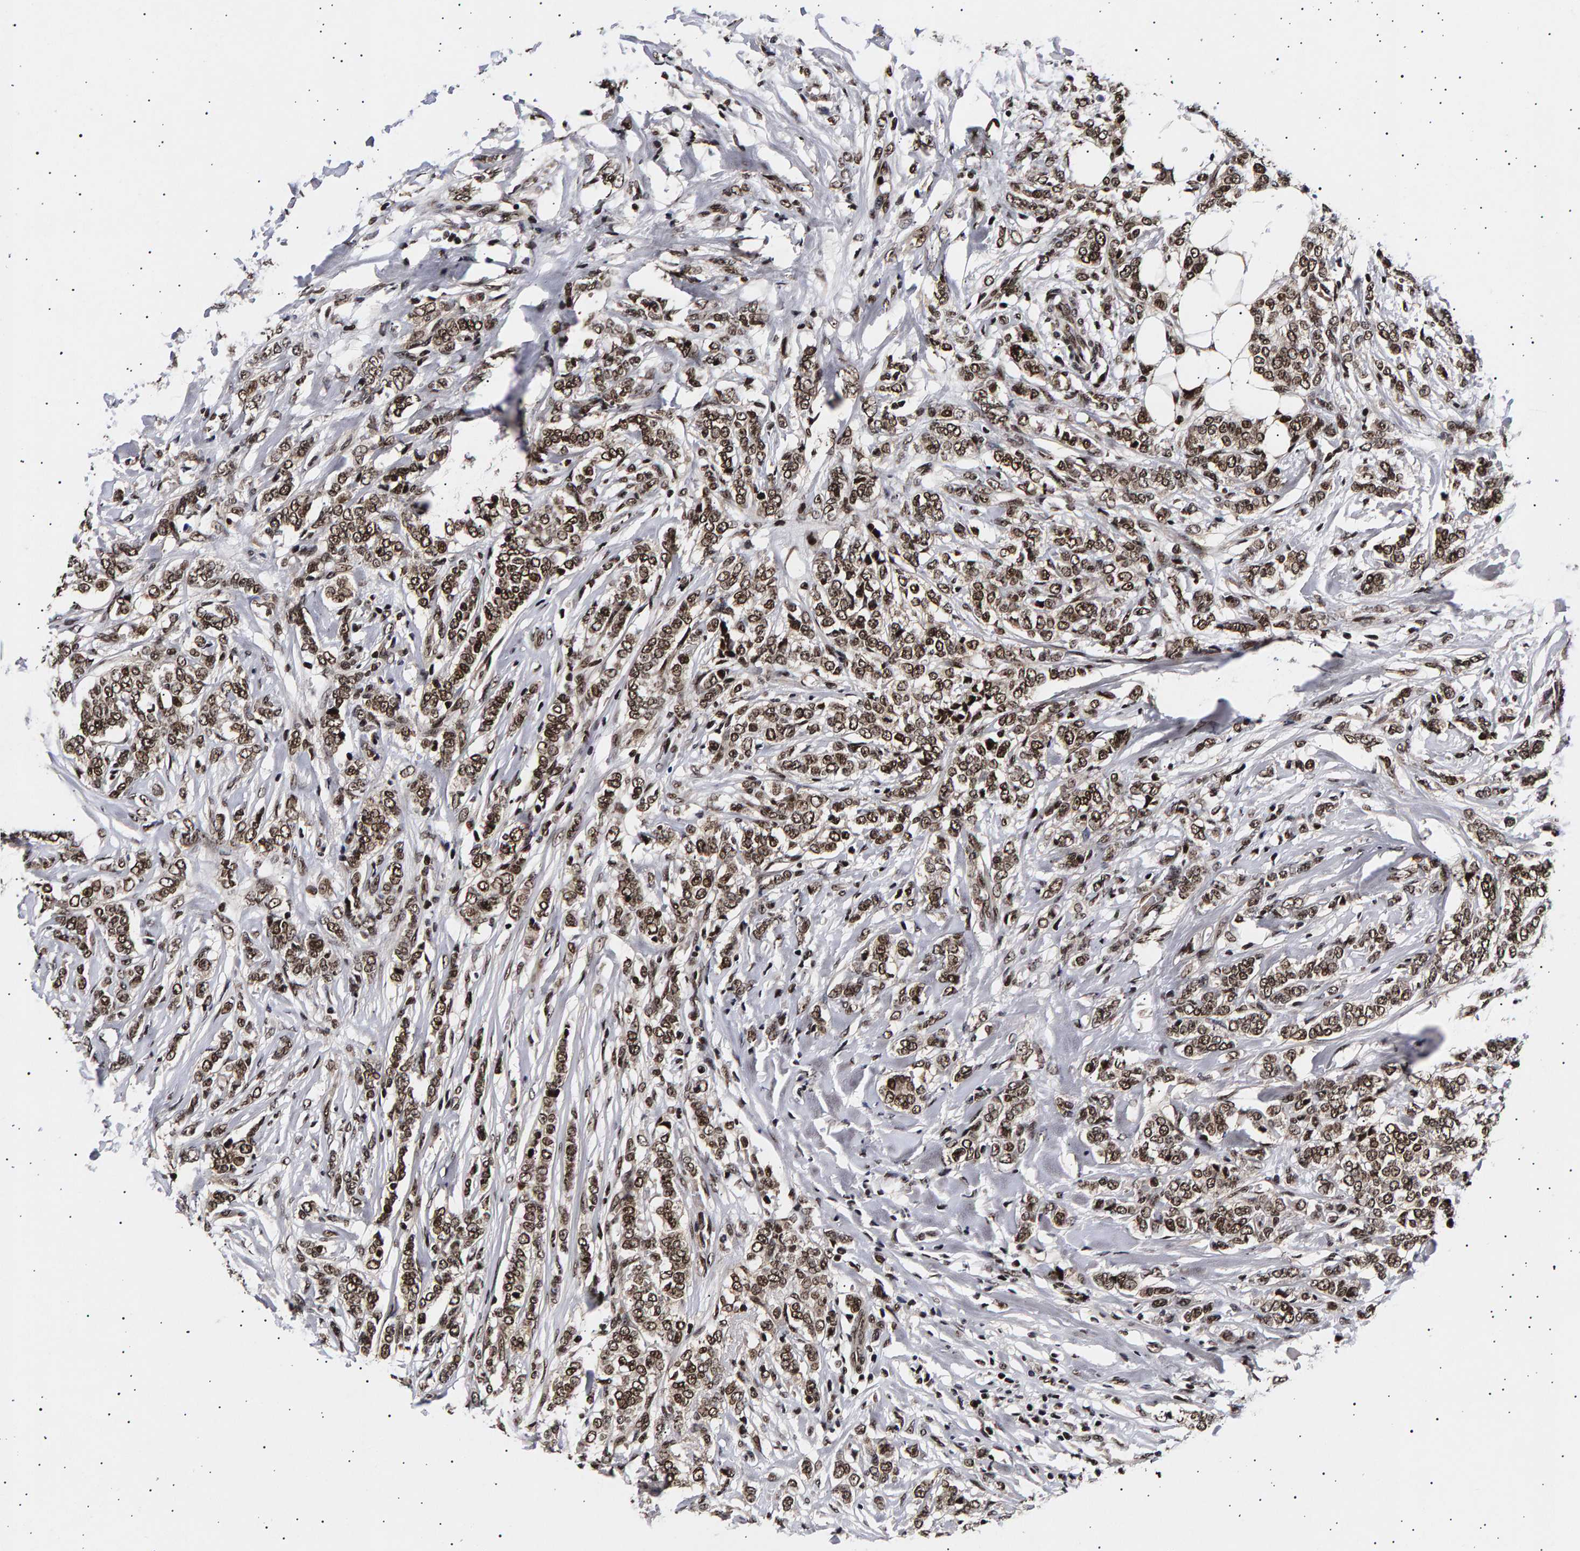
{"staining": {"intensity": "strong", "quantity": ">75%", "location": "nuclear"}, "tissue": "breast cancer", "cell_type": "Tumor cells", "image_type": "cancer", "snomed": [{"axis": "morphology", "description": "Lobular carcinoma"}, {"axis": "topography", "description": "Skin"}, {"axis": "topography", "description": "Breast"}], "caption": "This is an image of IHC staining of breast cancer, which shows strong expression in the nuclear of tumor cells.", "gene": "ANKRD40", "patient": {"sex": "female", "age": 46}}